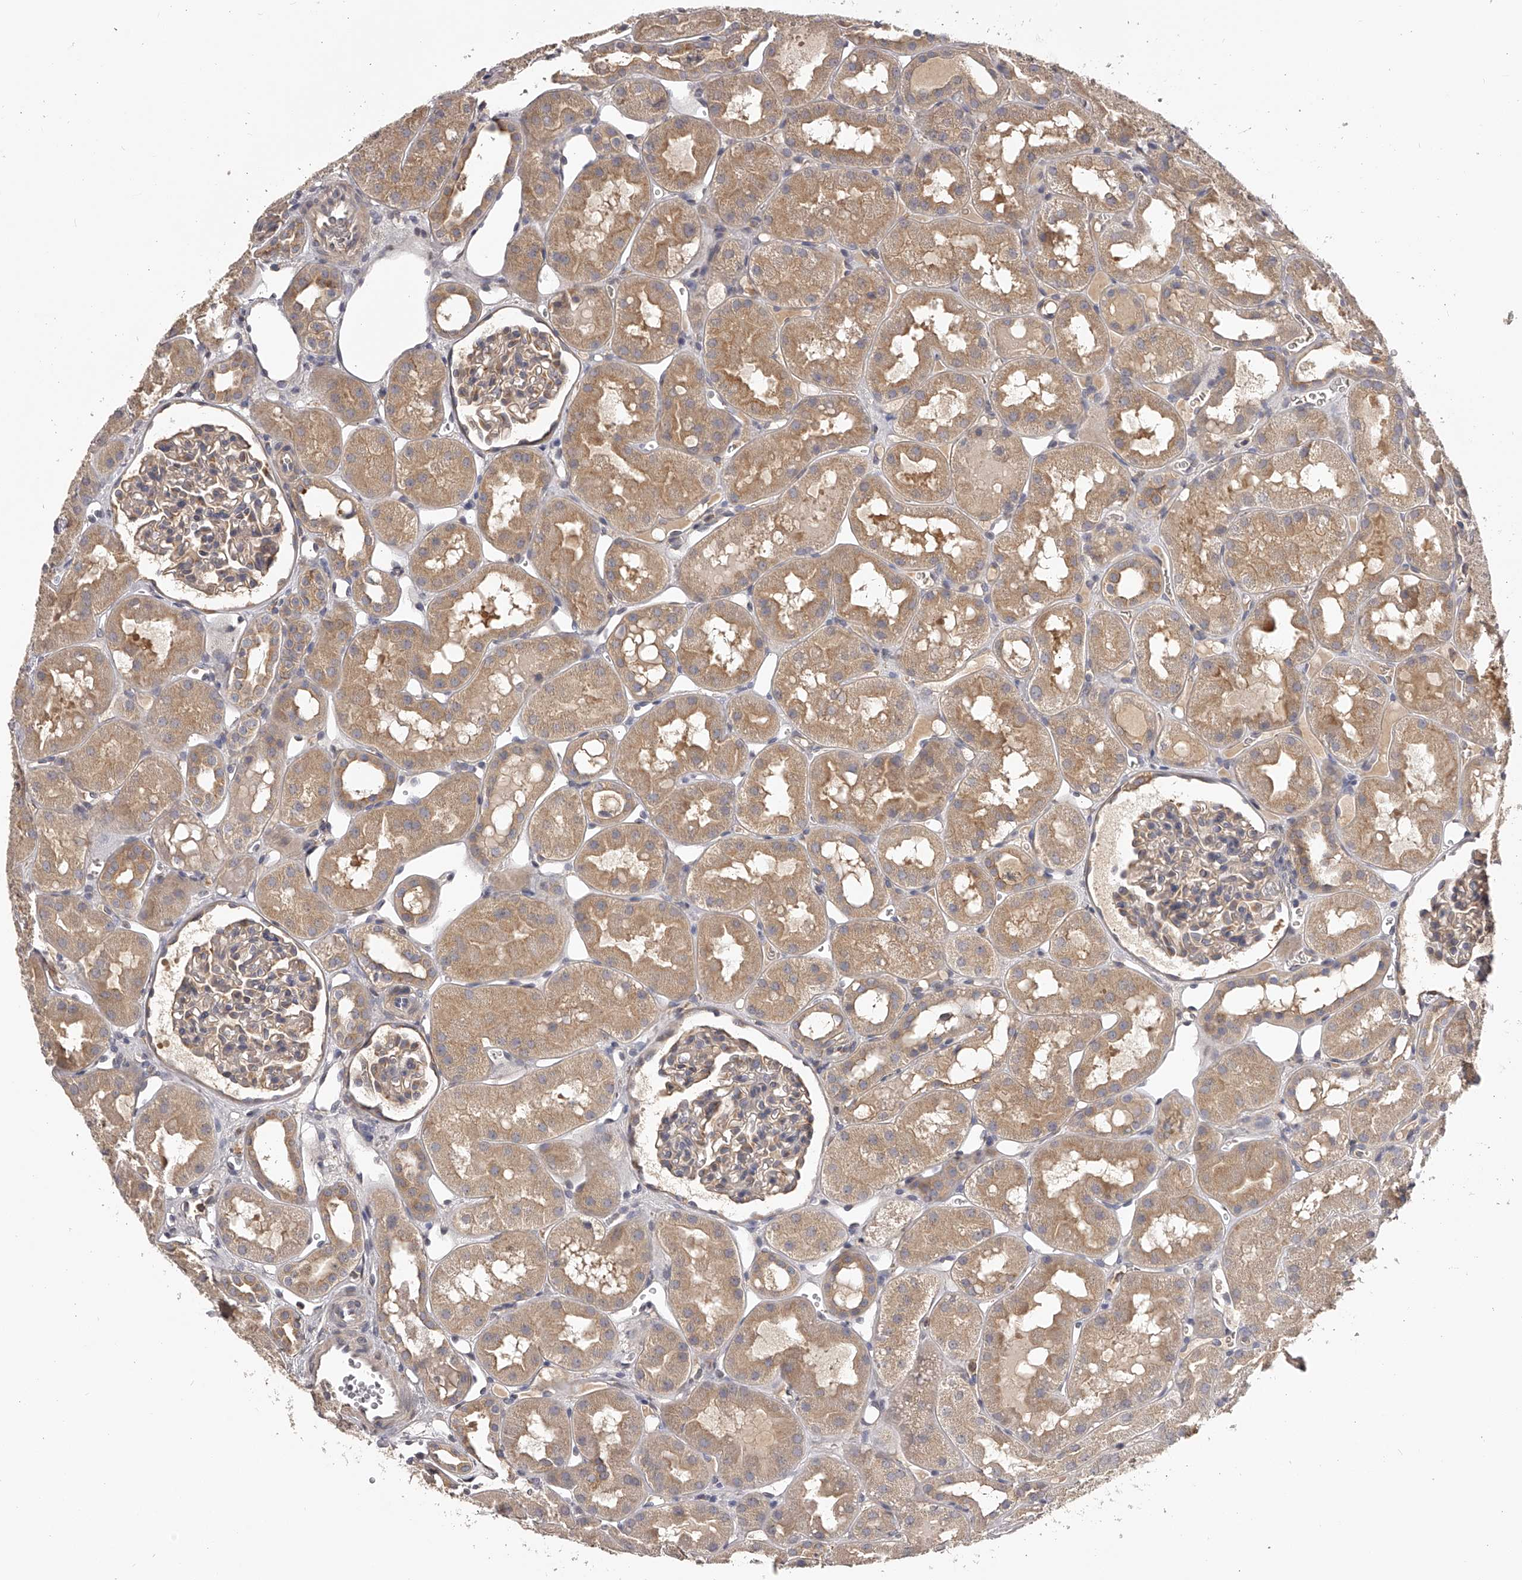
{"staining": {"intensity": "moderate", "quantity": "25%-75%", "location": "cytoplasmic/membranous"}, "tissue": "kidney", "cell_type": "Cells in glomeruli", "image_type": "normal", "snomed": [{"axis": "morphology", "description": "Normal tissue, NOS"}, {"axis": "topography", "description": "Kidney"}], "caption": "Protein expression analysis of benign kidney exhibits moderate cytoplasmic/membranous expression in about 25%-75% of cells in glomeruli. (DAB (3,3'-diaminobenzidine) IHC, brown staining for protein, blue staining for nuclei).", "gene": "TNN", "patient": {"sex": "male", "age": 16}}